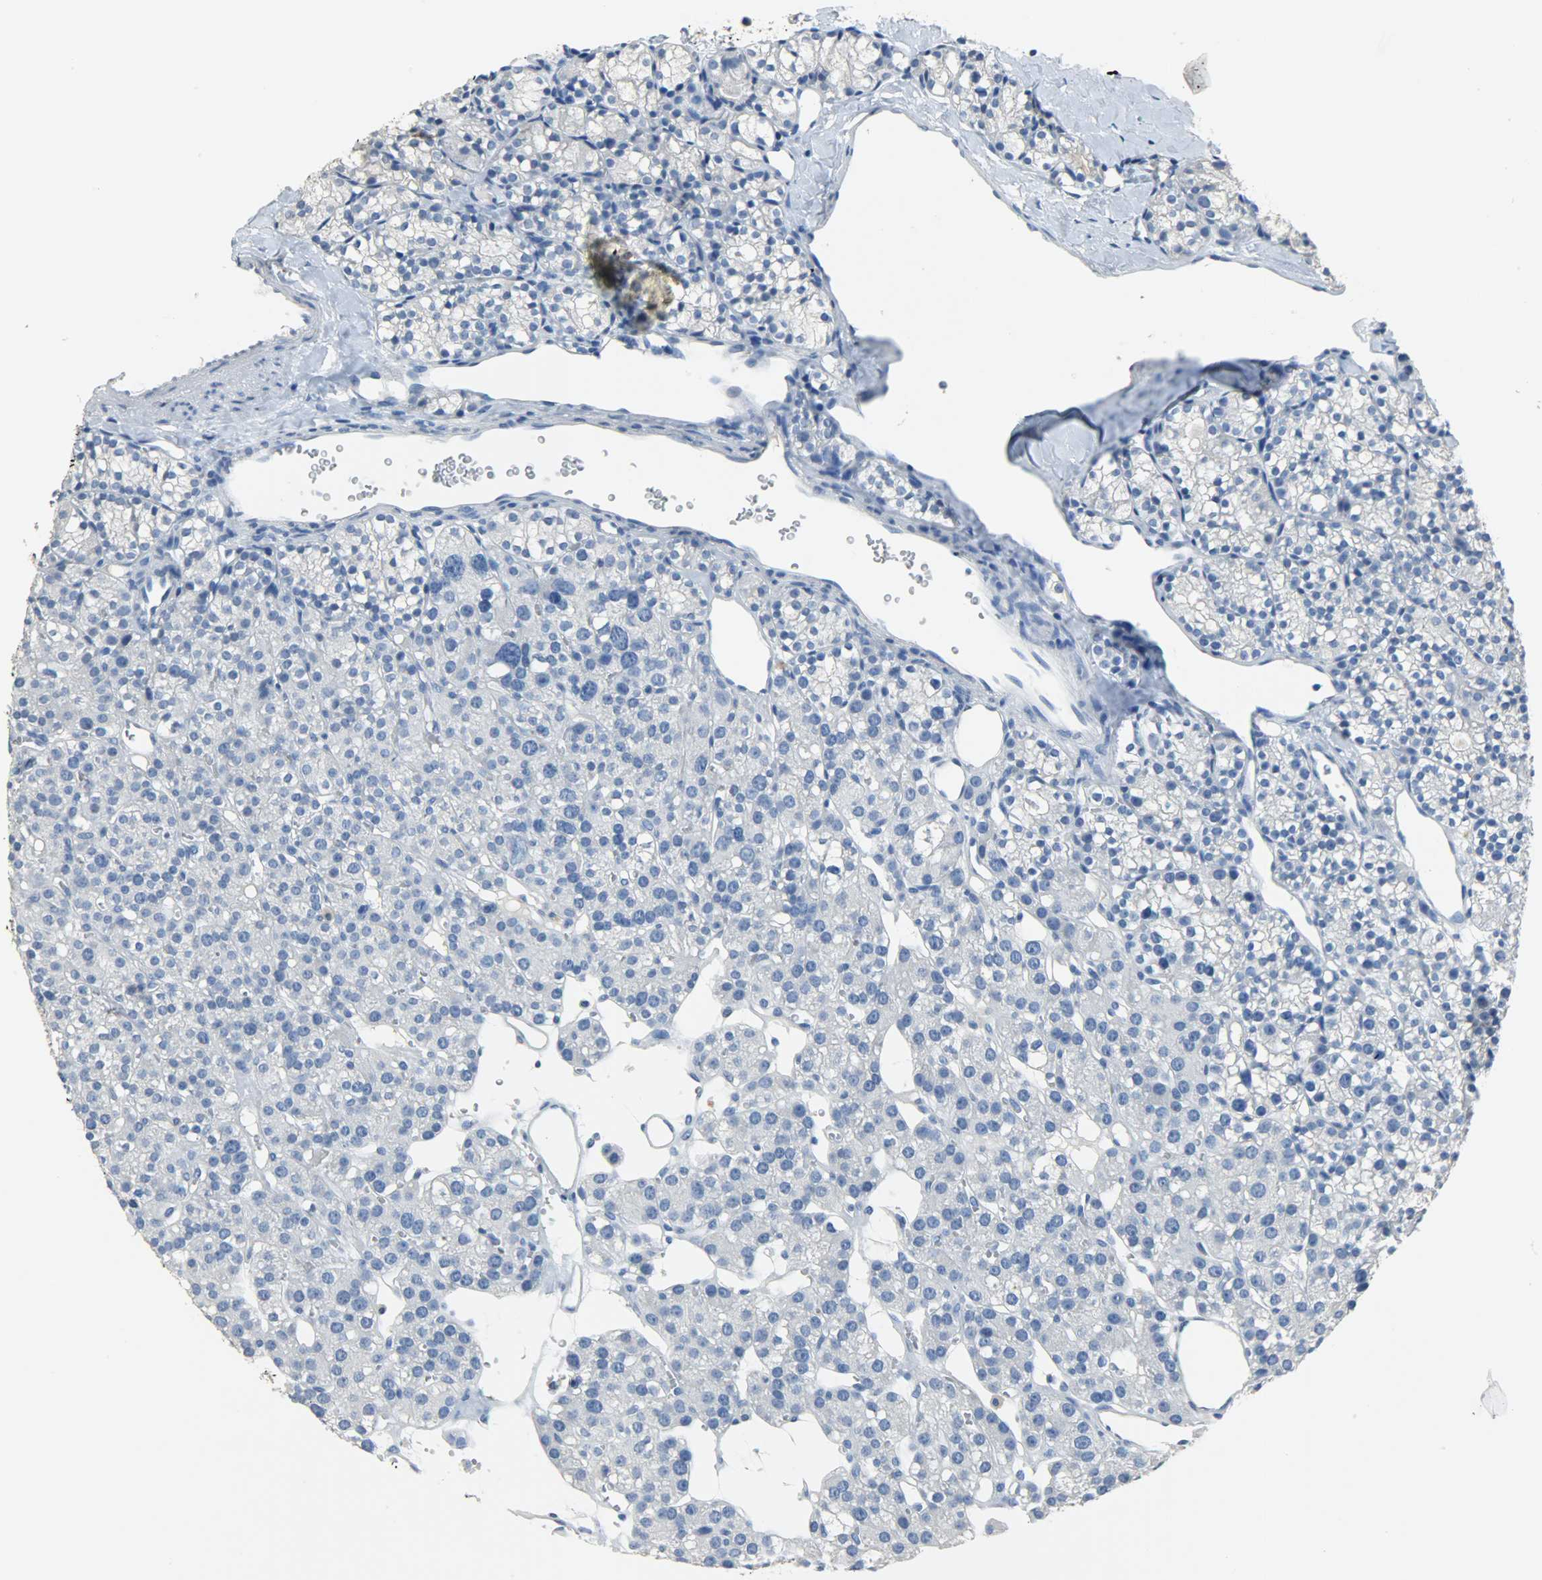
{"staining": {"intensity": "negative", "quantity": "none", "location": "none"}, "tissue": "parathyroid gland", "cell_type": "Glandular cells", "image_type": "normal", "snomed": [{"axis": "morphology", "description": "Normal tissue, NOS"}, {"axis": "topography", "description": "Parathyroid gland"}], "caption": "This is an IHC image of unremarkable human parathyroid gland. There is no expression in glandular cells.", "gene": "CRP", "patient": {"sex": "female", "age": 64}}